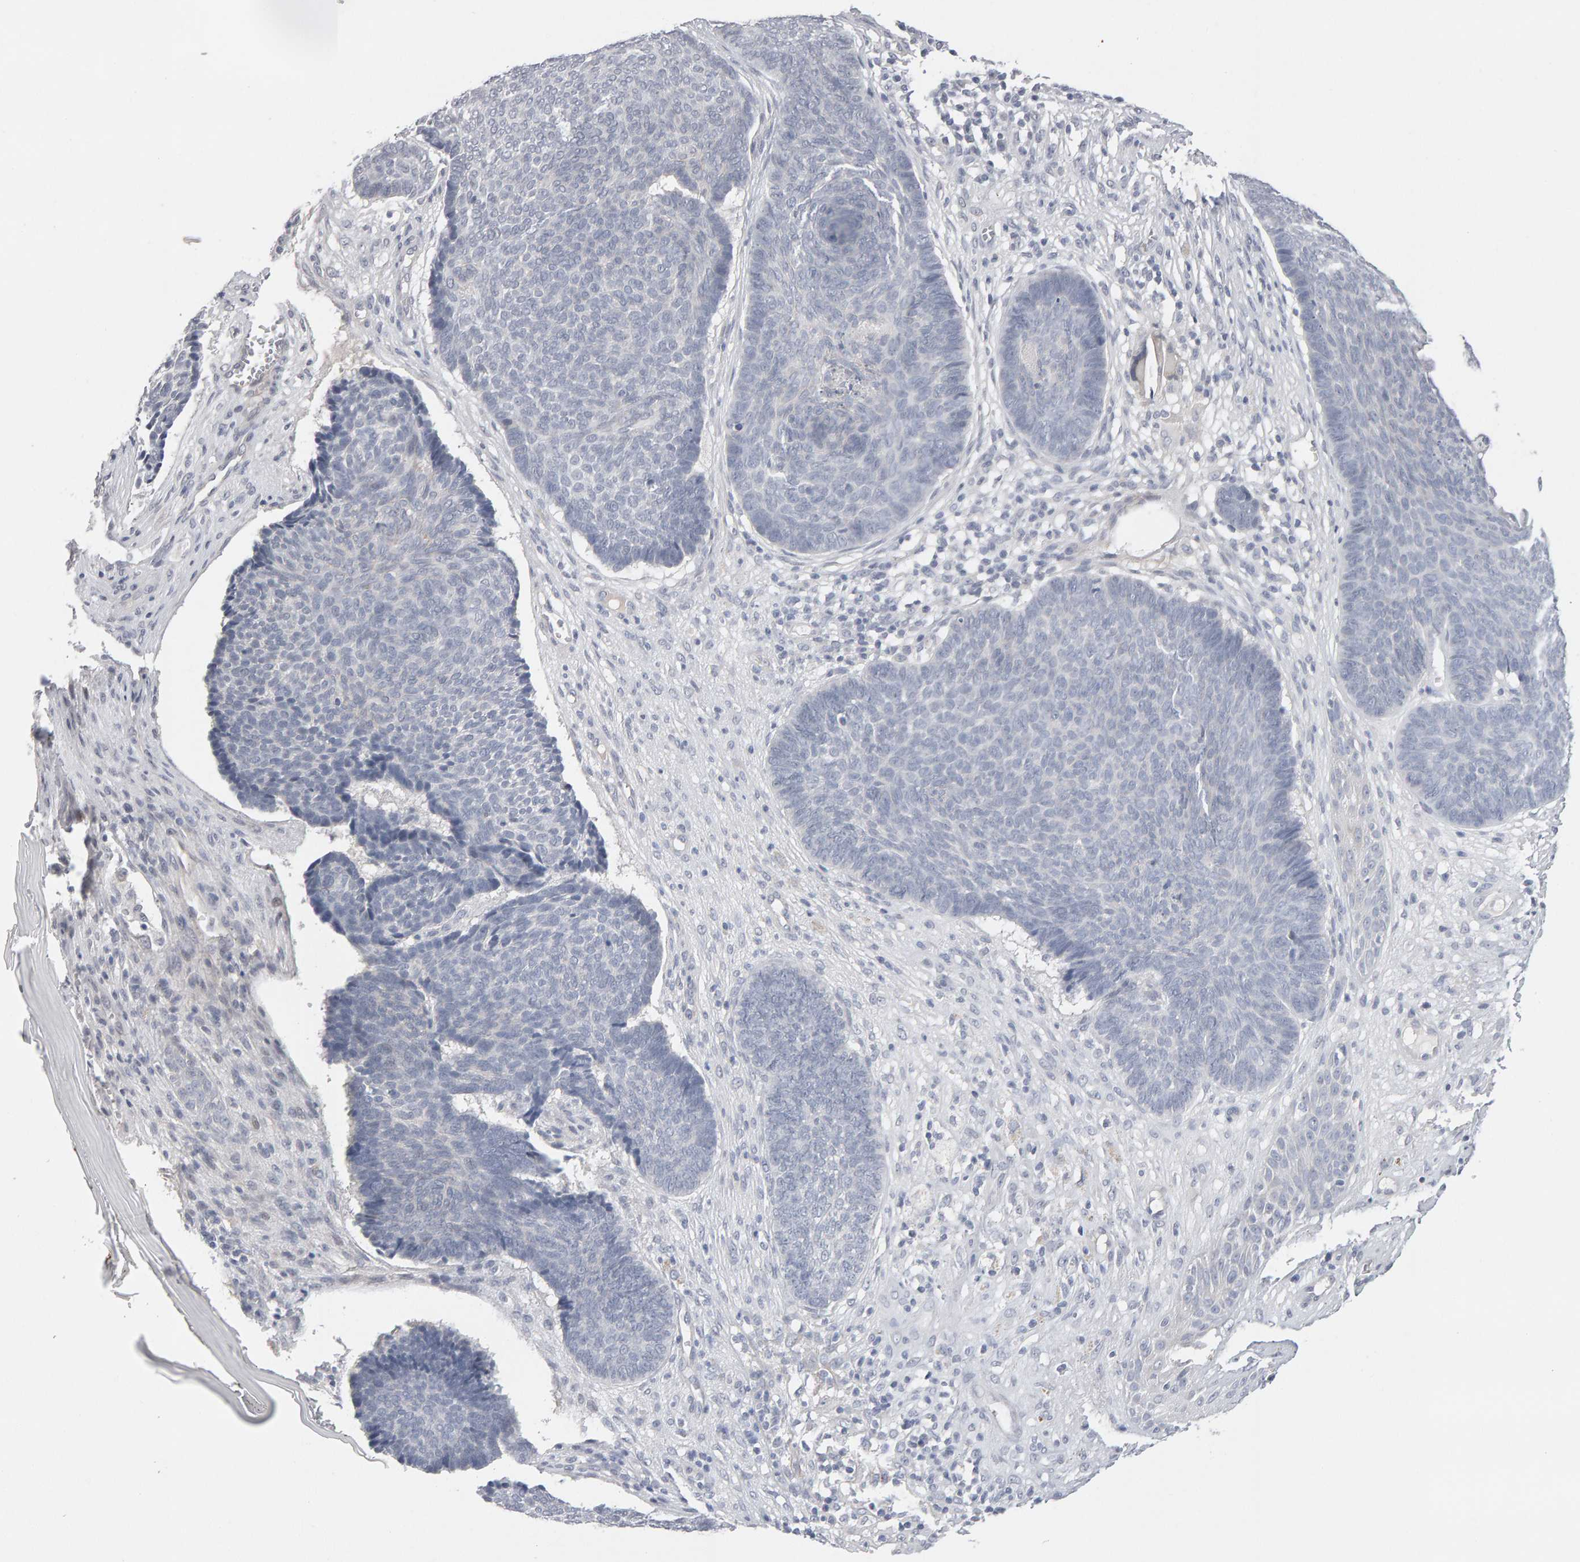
{"staining": {"intensity": "negative", "quantity": "none", "location": "none"}, "tissue": "skin cancer", "cell_type": "Tumor cells", "image_type": "cancer", "snomed": [{"axis": "morphology", "description": "Basal cell carcinoma"}, {"axis": "topography", "description": "Skin"}], "caption": "High power microscopy micrograph of an immunohistochemistry micrograph of skin cancer (basal cell carcinoma), revealing no significant positivity in tumor cells.", "gene": "HNF4A", "patient": {"sex": "male", "age": 84}}